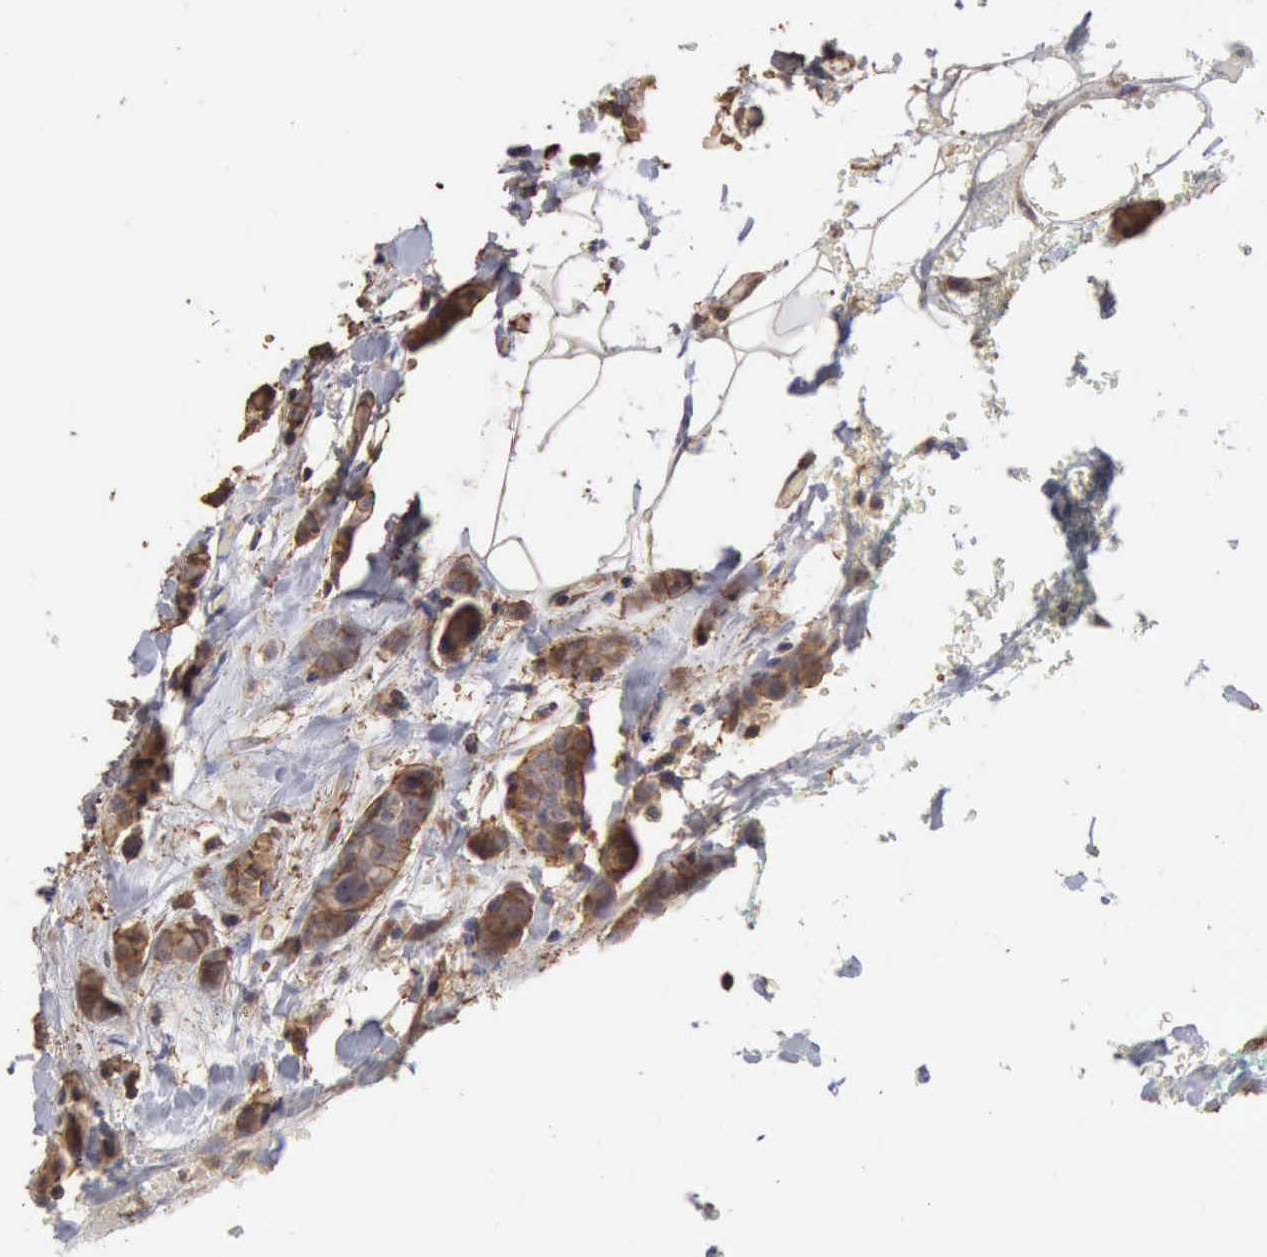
{"staining": {"intensity": "weak", "quantity": "<25%", "location": "cytoplasmic/membranous"}, "tissue": "breast cancer", "cell_type": "Tumor cells", "image_type": "cancer", "snomed": [{"axis": "morphology", "description": "Lobular carcinoma"}, {"axis": "topography", "description": "Breast"}], "caption": "Histopathology image shows no significant protein staining in tumor cells of breast cancer.", "gene": "GPR101", "patient": {"sex": "female", "age": 60}}